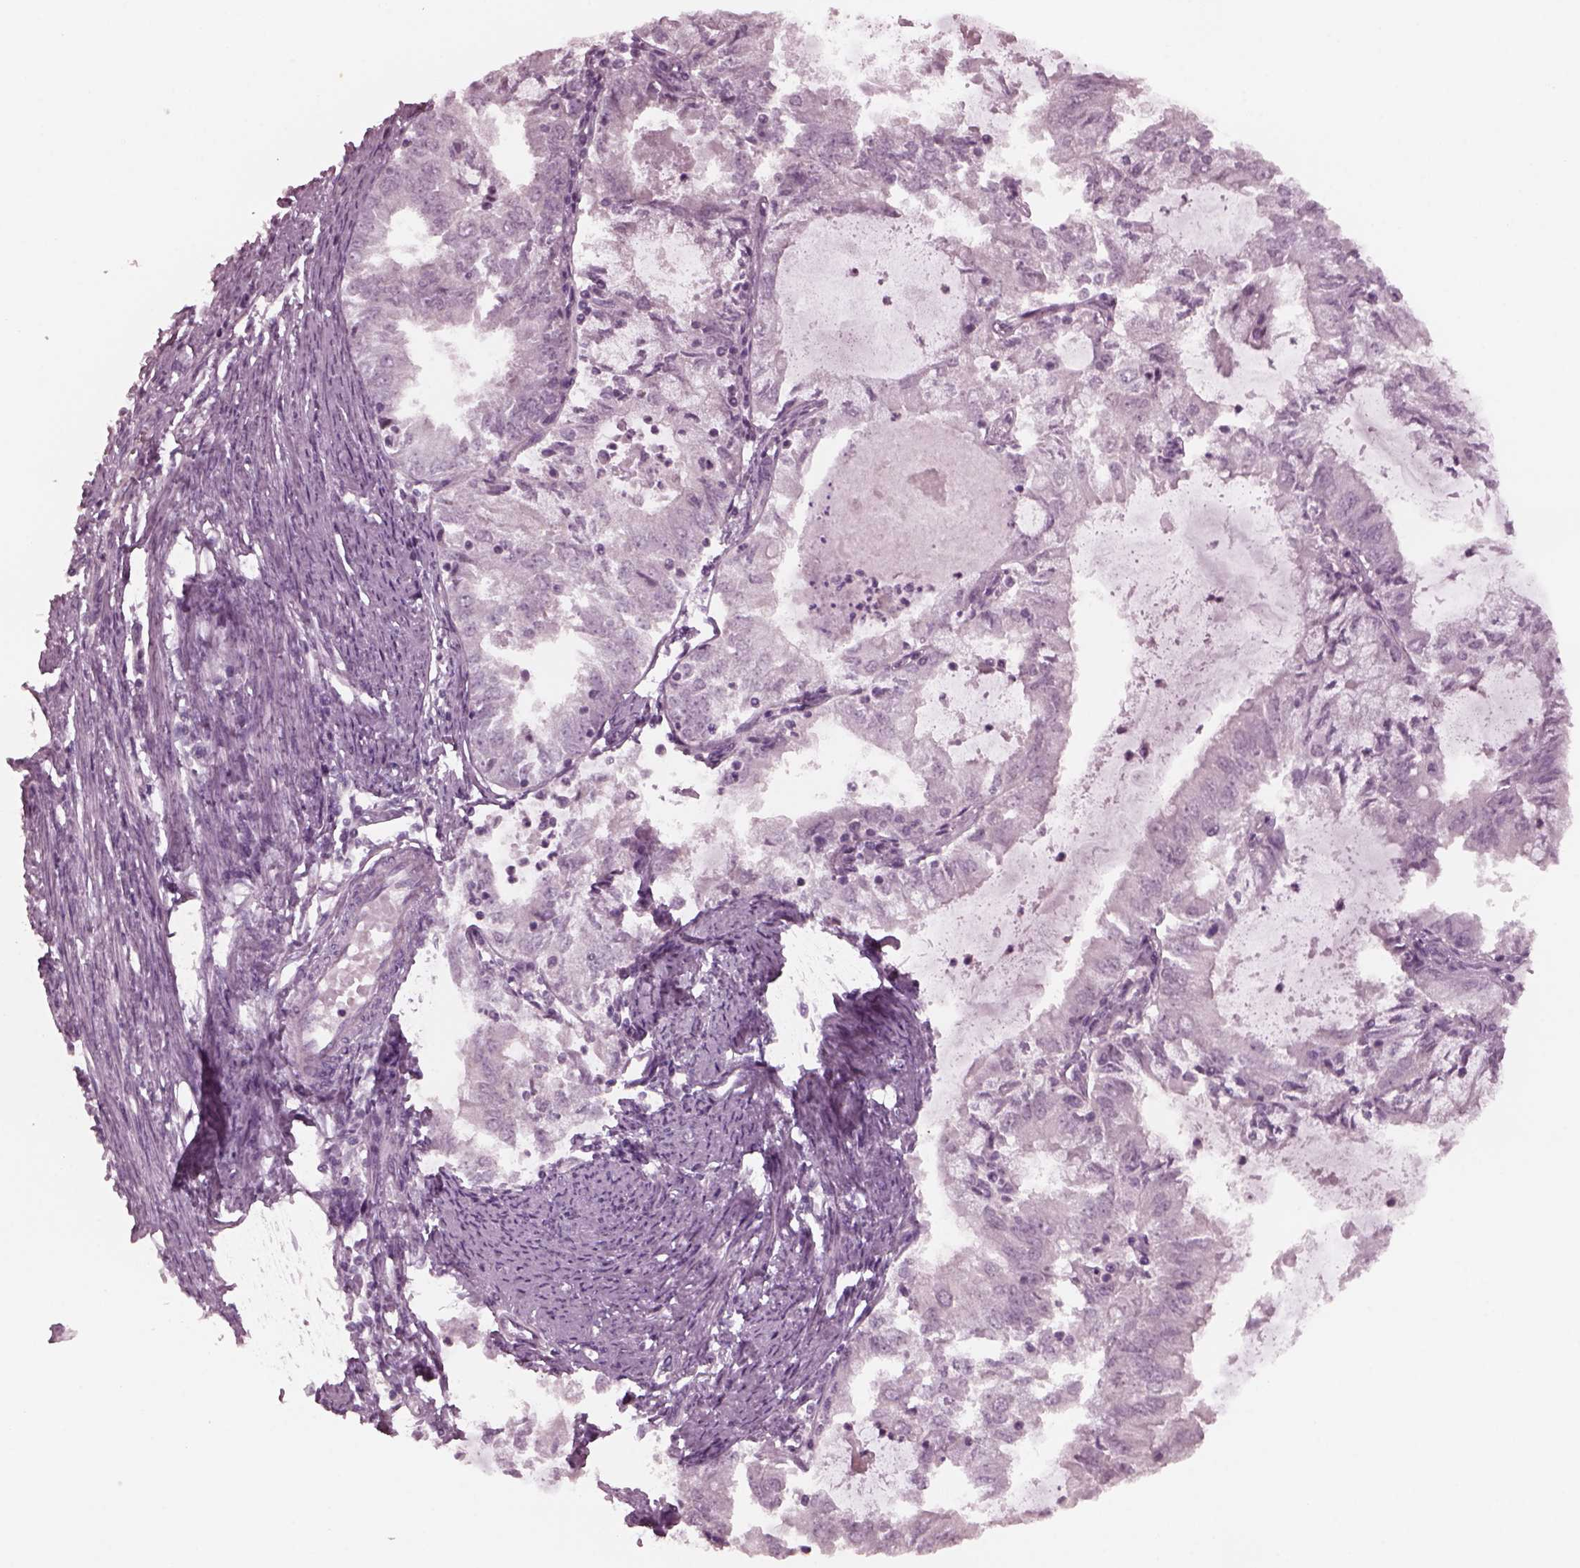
{"staining": {"intensity": "negative", "quantity": "none", "location": "none"}, "tissue": "endometrial cancer", "cell_type": "Tumor cells", "image_type": "cancer", "snomed": [{"axis": "morphology", "description": "Adenocarcinoma, NOS"}, {"axis": "topography", "description": "Endometrium"}], "caption": "Immunohistochemistry (IHC) of human endometrial adenocarcinoma displays no positivity in tumor cells.", "gene": "YY2", "patient": {"sex": "female", "age": 57}}